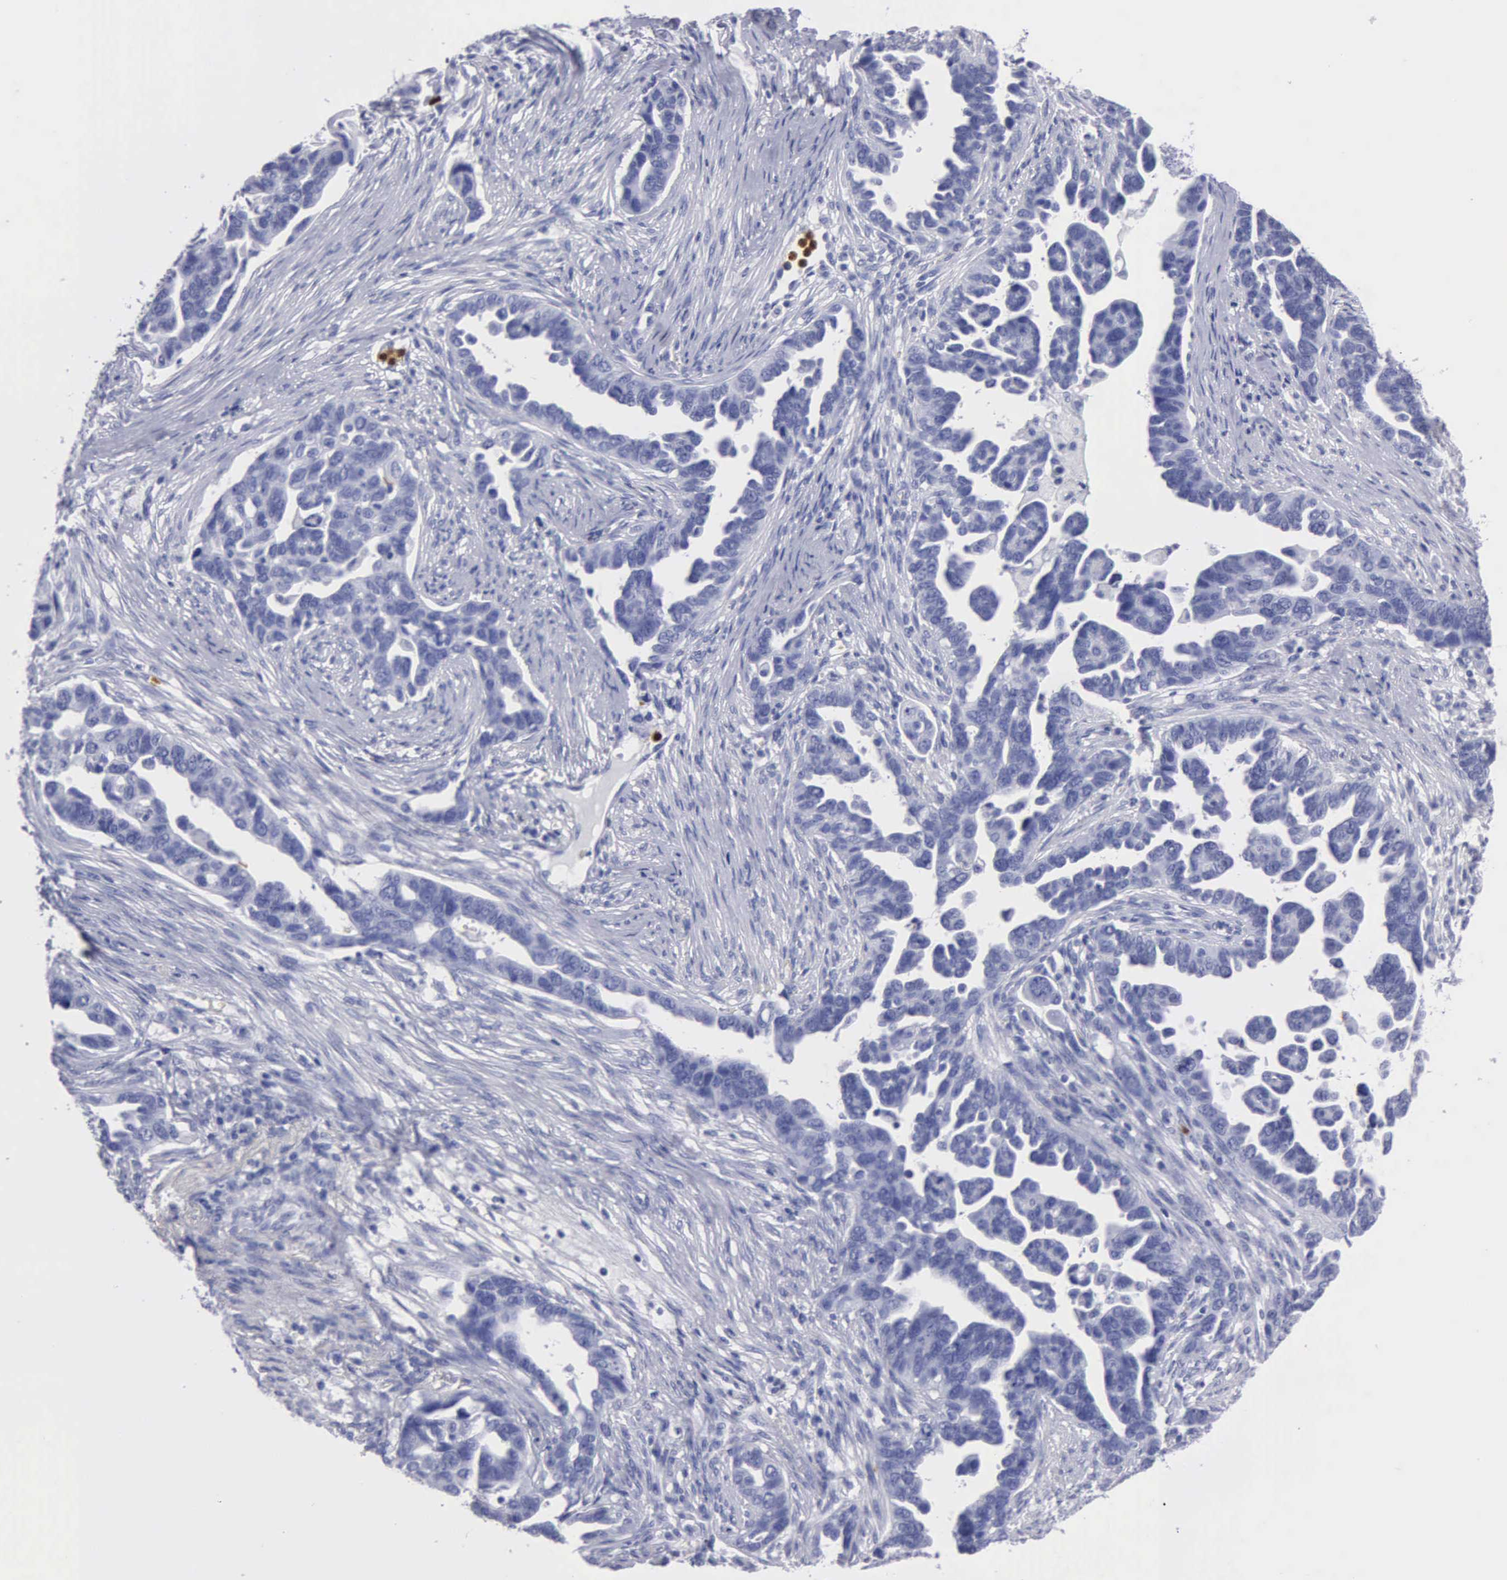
{"staining": {"intensity": "negative", "quantity": "none", "location": "none"}, "tissue": "ovarian cancer", "cell_type": "Tumor cells", "image_type": "cancer", "snomed": [{"axis": "morphology", "description": "Cystadenocarcinoma, serous, NOS"}, {"axis": "topography", "description": "Ovary"}], "caption": "The image demonstrates no significant positivity in tumor cells of ovarian serous cystadenocarcinoma.", "gene": "CTSG", "patient": {"sex": "female", "age": 54}}